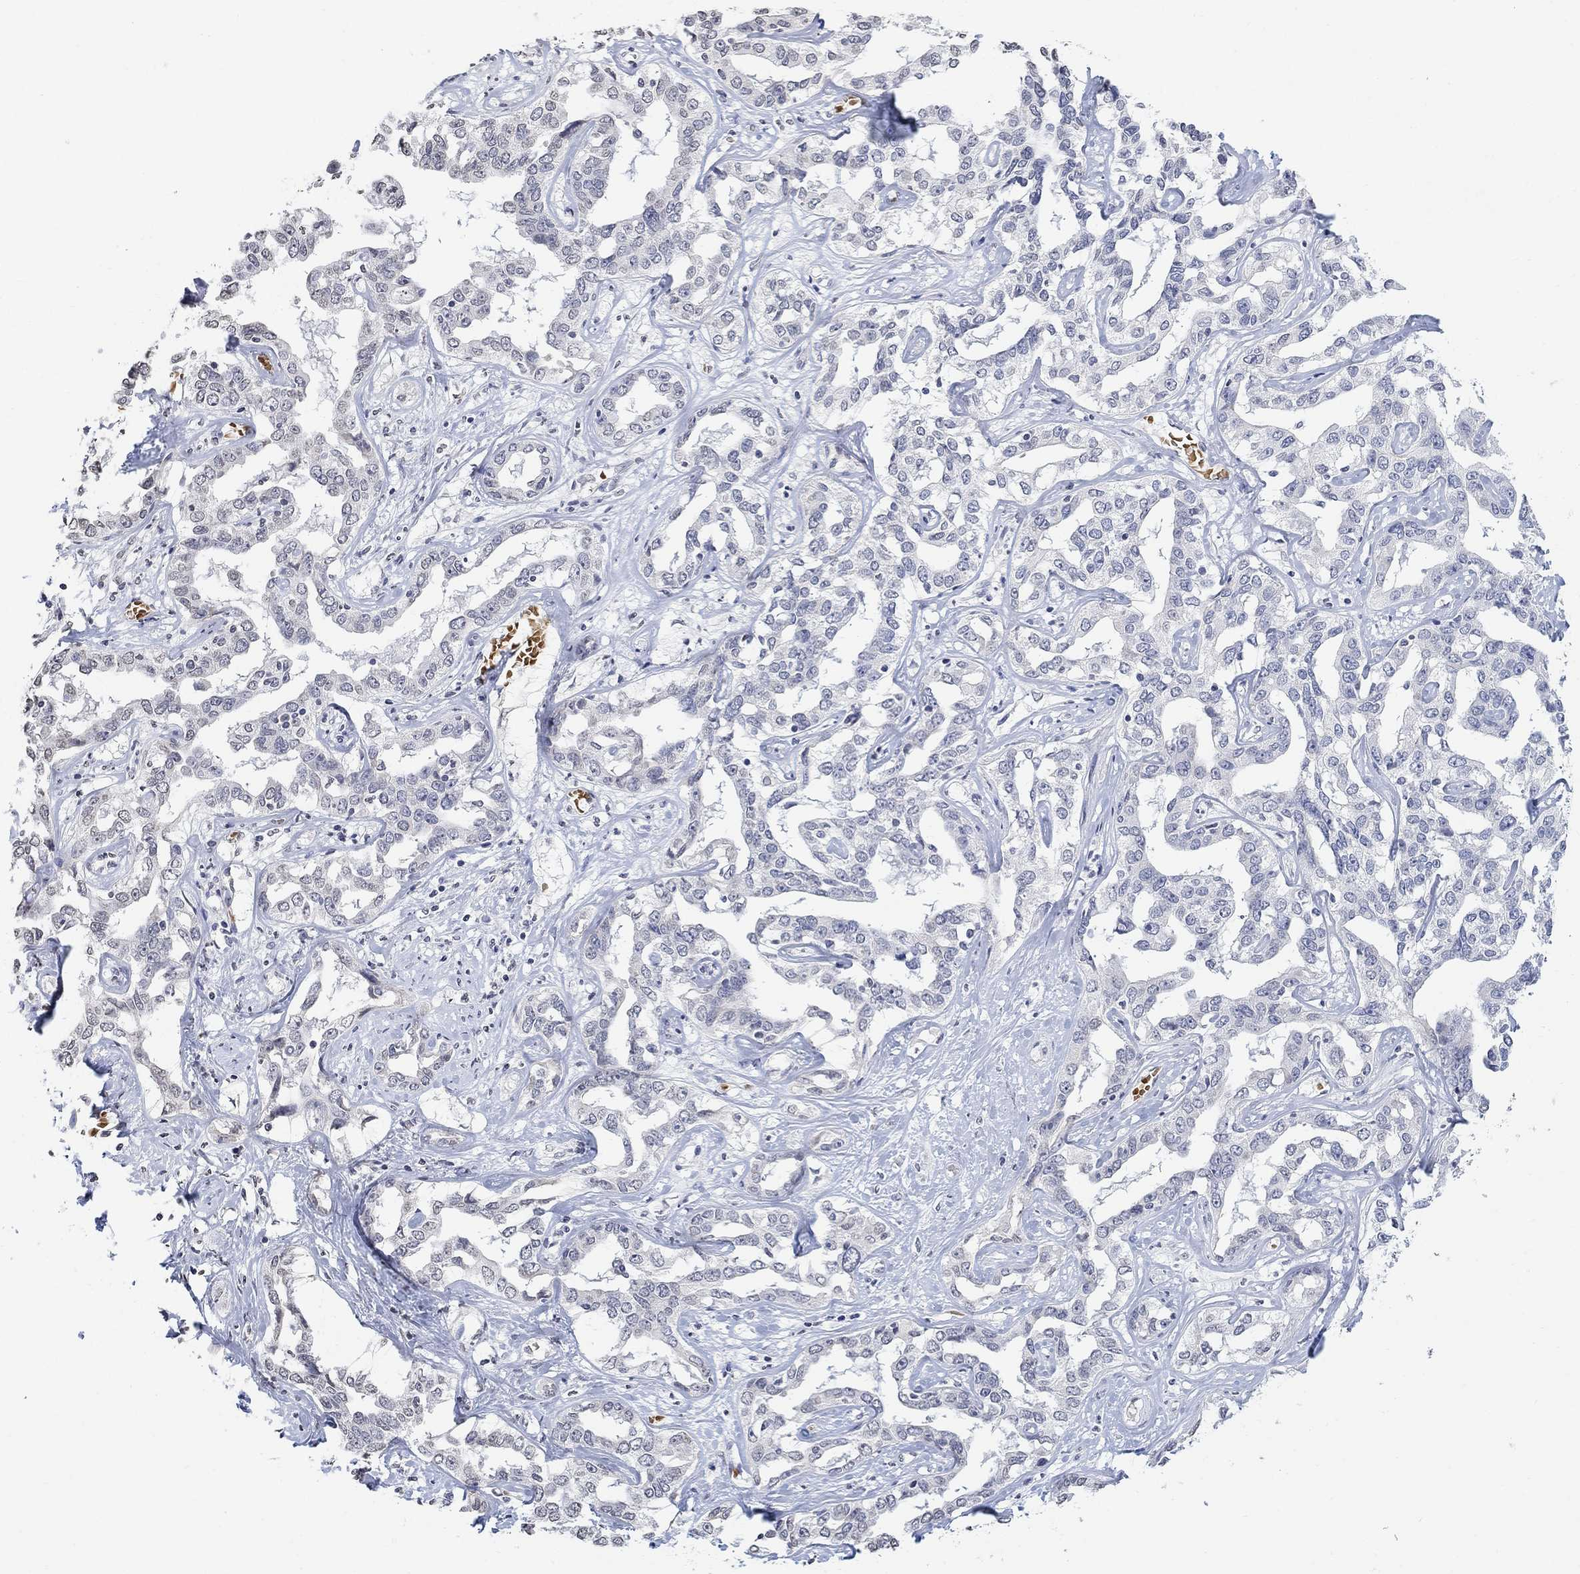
{"staining": {"intensity": "negative", "quantity": "none", "location": "none"}, "tissue": "liver cancer", "cell_type": "Tumor cells", "image_type": "cancer", "snomed": [{"axis": "morphology", "description": "Cholangiocarcinoma"}, {"axis": "topography", "description": "Liver"}], "caption": "Immunohistochemistry image of human liver cancer (cholangiocarcinoma) stained for a protein (brown), which reveals no positivity in tumor cells.", "gene": "TMEM255A", "patient": {"sex": "male", "age": 59}}